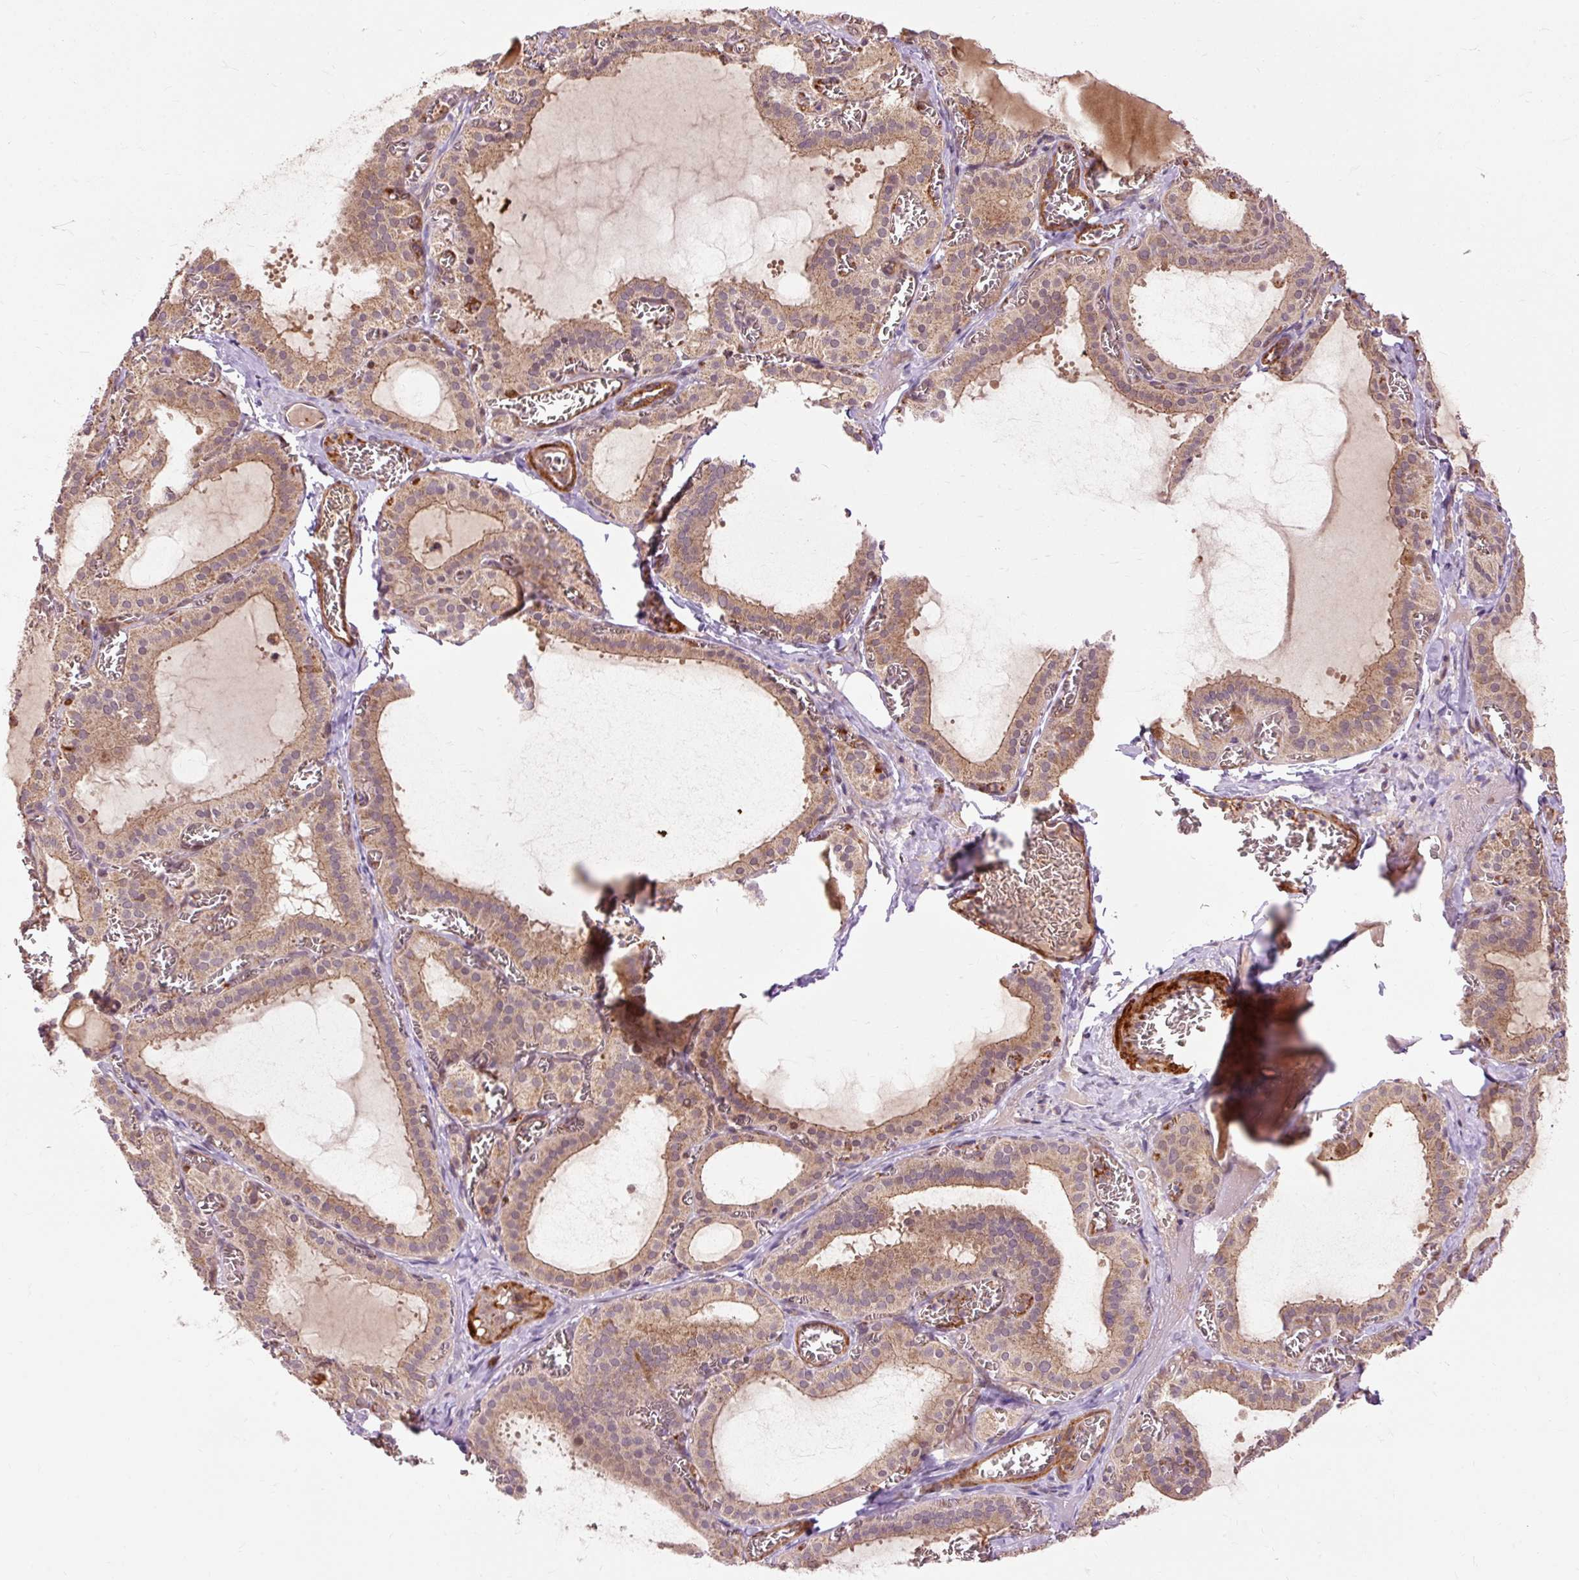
{"staining": {"intensity": "strong", "quantity": "25%-75%", "location": "cytoplasmic/membranous"}, "tissue": "thyroid gland", "cell_type": "Glandular cells", "image_type": "normal", "snomed": [{"axis": "morphology", "description": "Normal tissue, NOS"}, {"axis": "topography", "description": "Thyroid gland"}], "caption": "The histopathology image demonstrates immunohistochemical staining of benign thyroid gland. There is strong cytoplasmic/membranous positivity is present in about 25%-75% of glandular cells. (Stains: DAB (3,3'-diaminobenzidine) in brown, nuclei in blue, Microscopy: brightfield microscopy at high magnification).", "gene": "RIPOR3", "patient": {"sex": "female", "age": 30}}